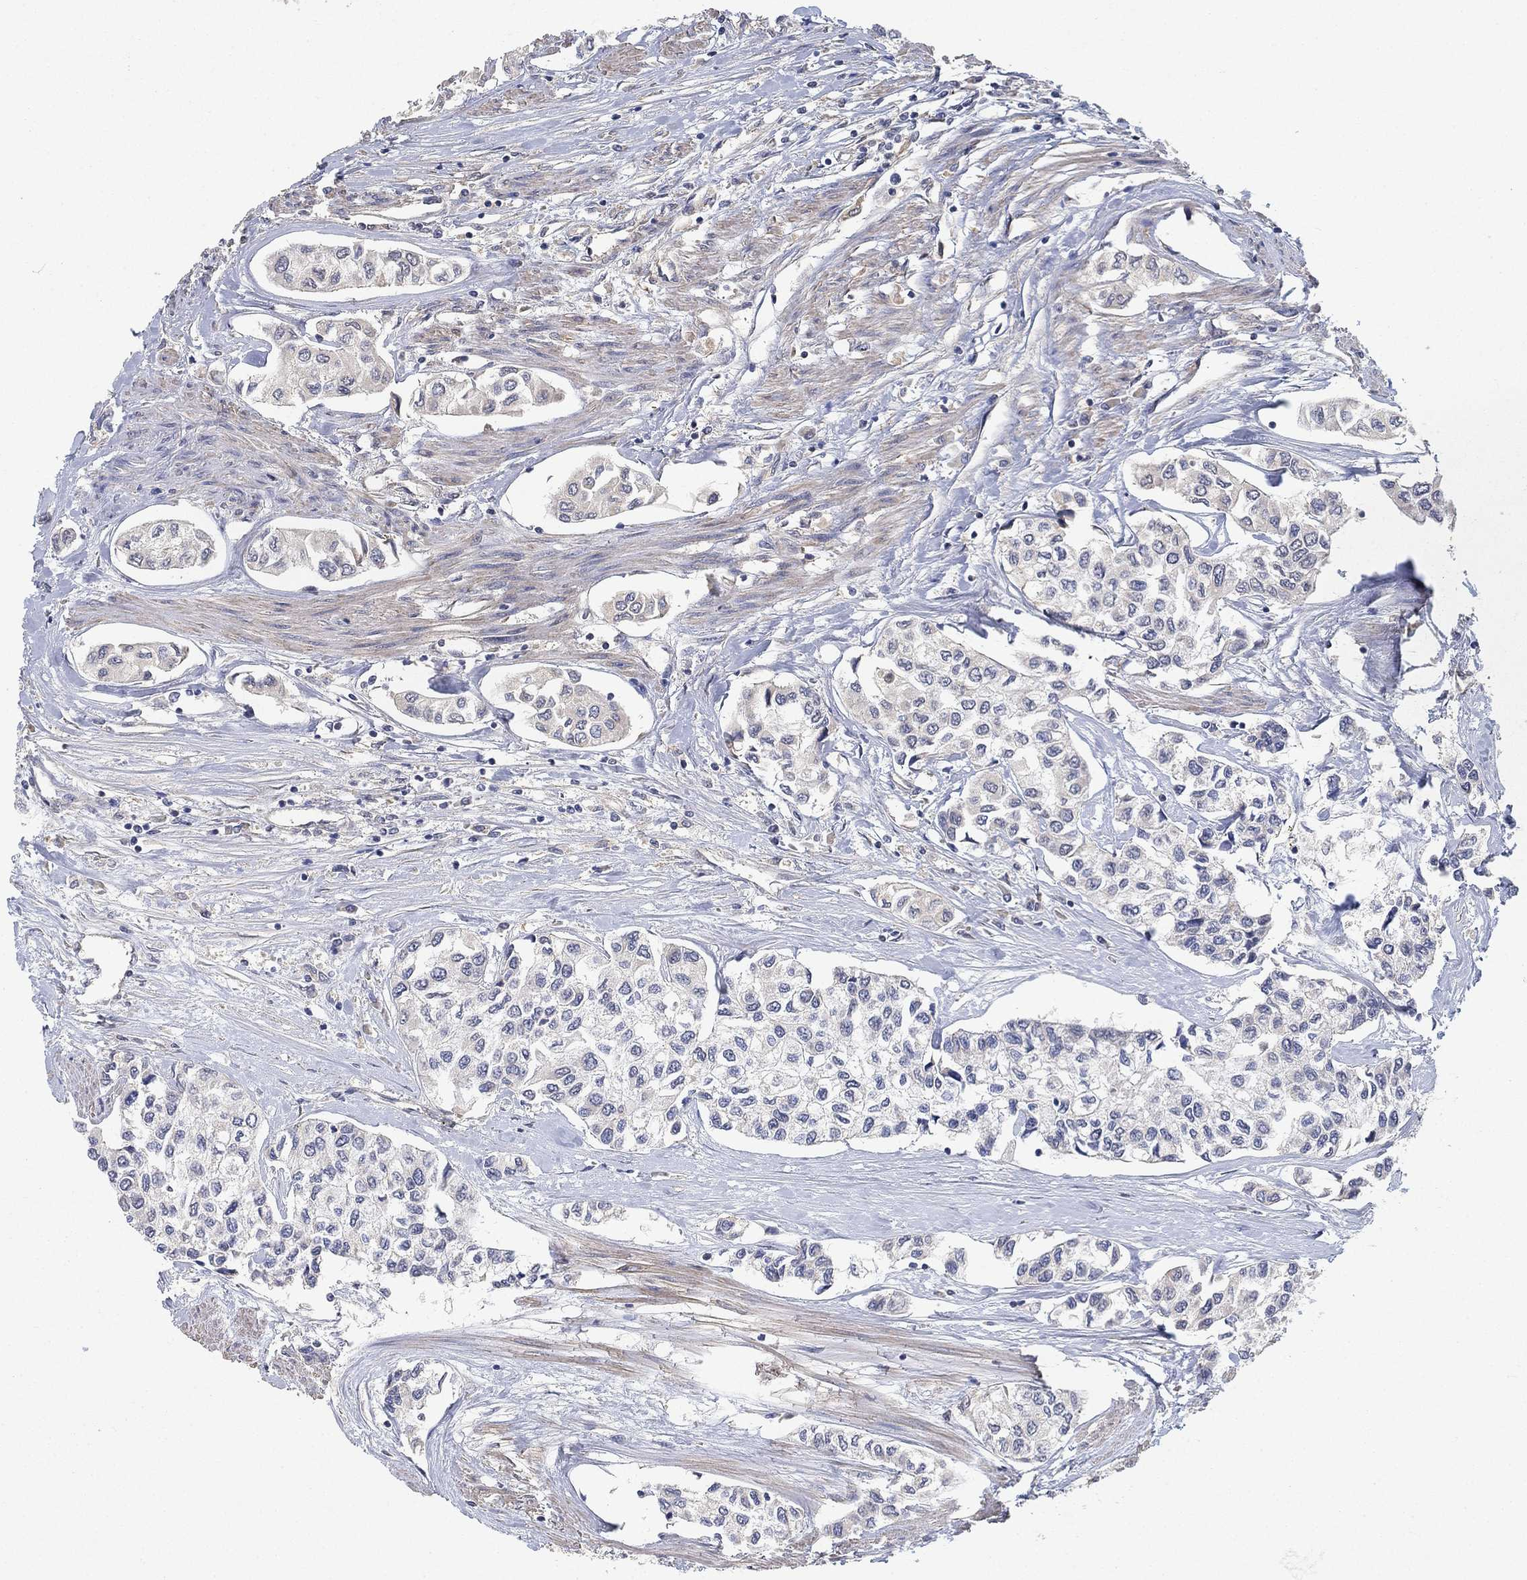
{"staining": {"intensity": "negative", "quantity": "none", "location": "none"}, "tissue": "urothelial cancer", "cell_type": "Tumor cells", "image_type": "cancer", "snomed": [{"axis": "morphology", "description": "Urothelial carcinoma, High grade"}, {"axis": "topography", "description": "Urinary bladder"}], "caption": "Image shows no significant protein staining in tumor cells of urothelial cancer.", "gene": "MCUR1", "patient": {"sex": "male", "age": 73}}